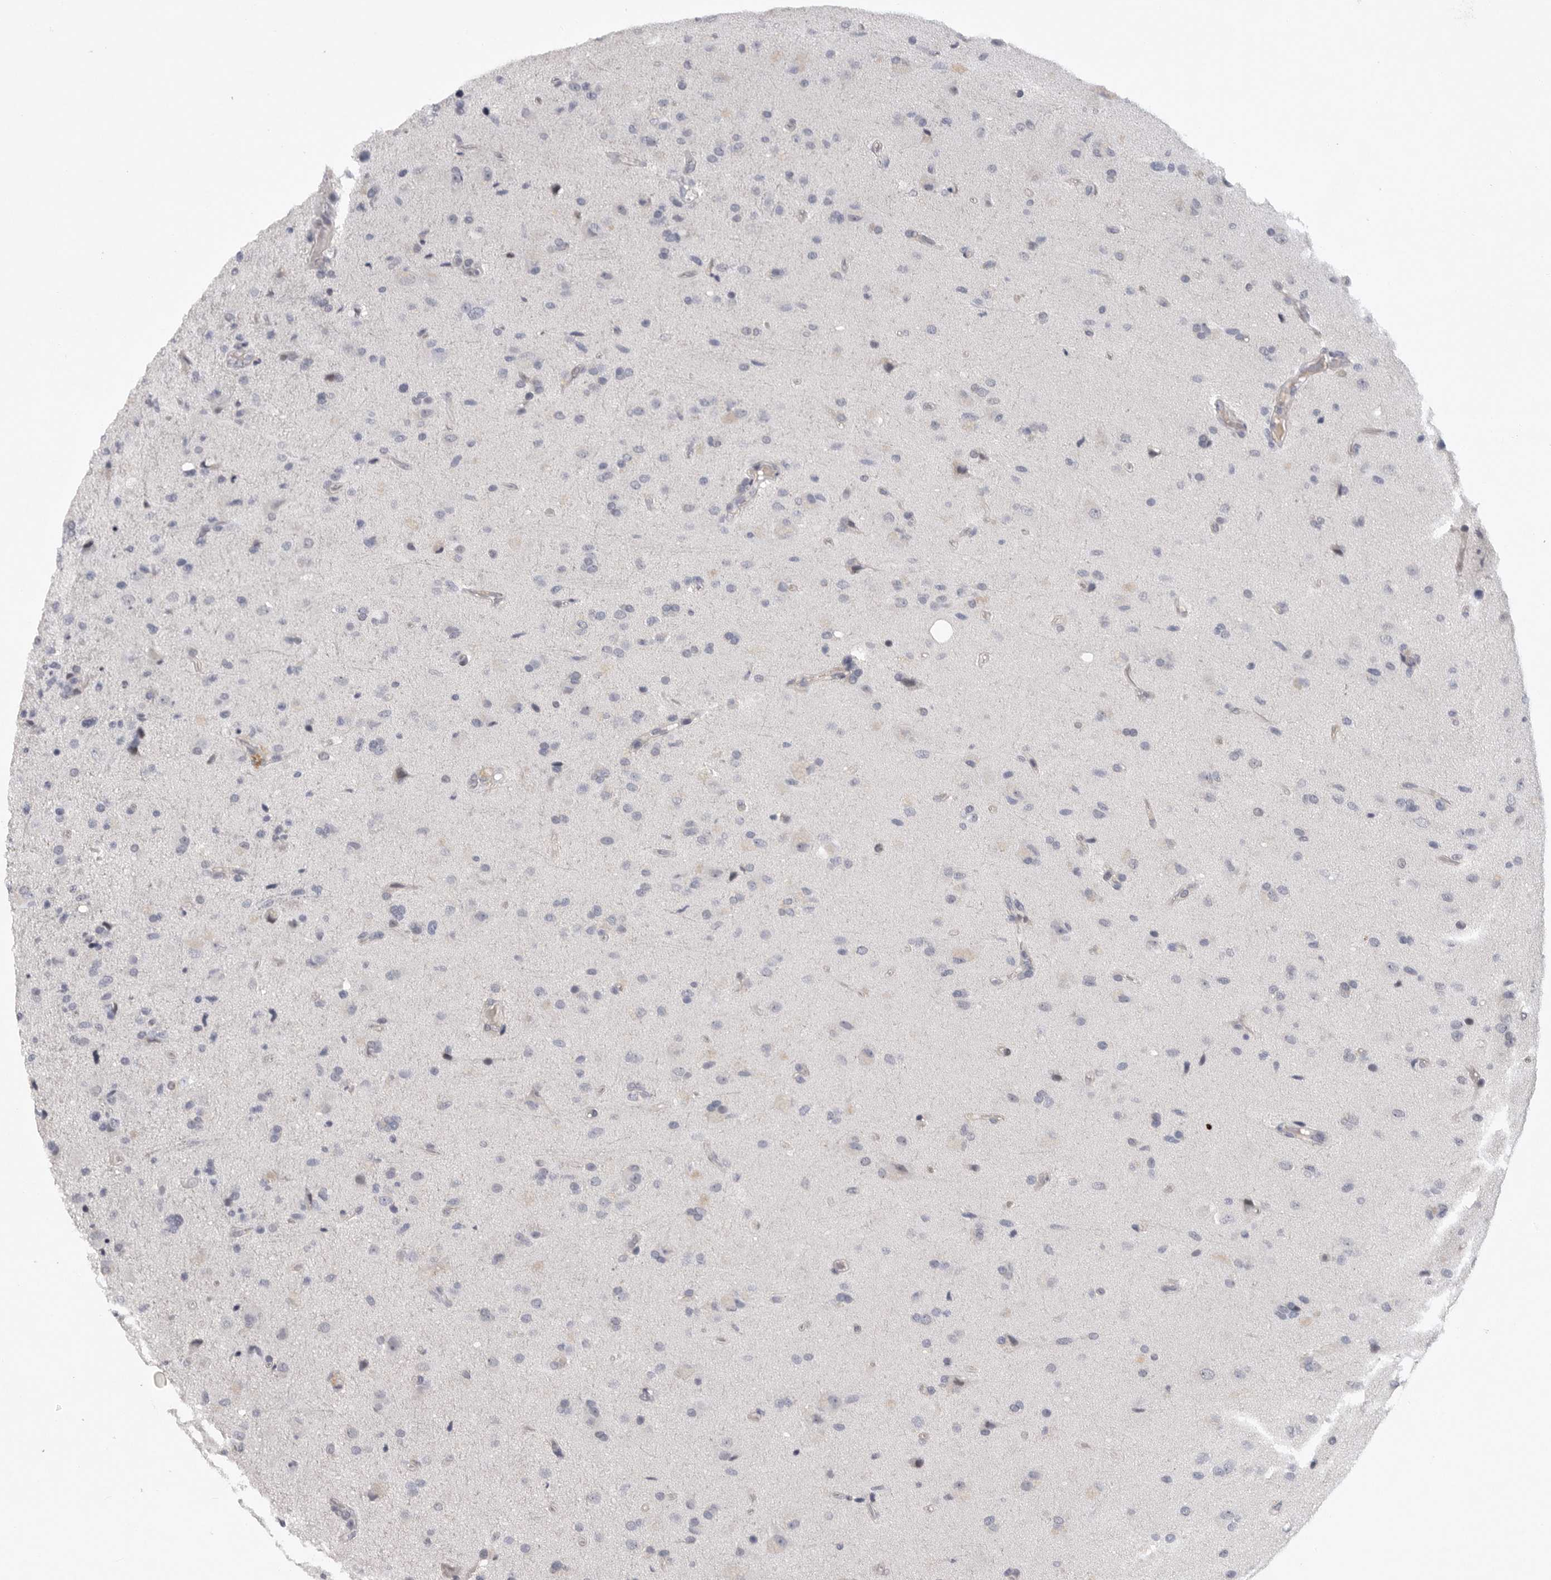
{"staining": {"intensity": "negative", "quantity": "none", "location": "none"}, "tissue": "glioma", "cell_type": "Tumor cells", "image_type": "cancer", "snomed": [{"axis": "morphology", "description": "Glioma, malignant, High grade"}, {"axis": "topography", "description": "Brain"}], "caption": "This is an immunohistochemistry image of malignant high-grade glioma. There is no expression in tumor cells.", "gene": "FBXO43", "patient": {"sex": "male", "age": 72}}